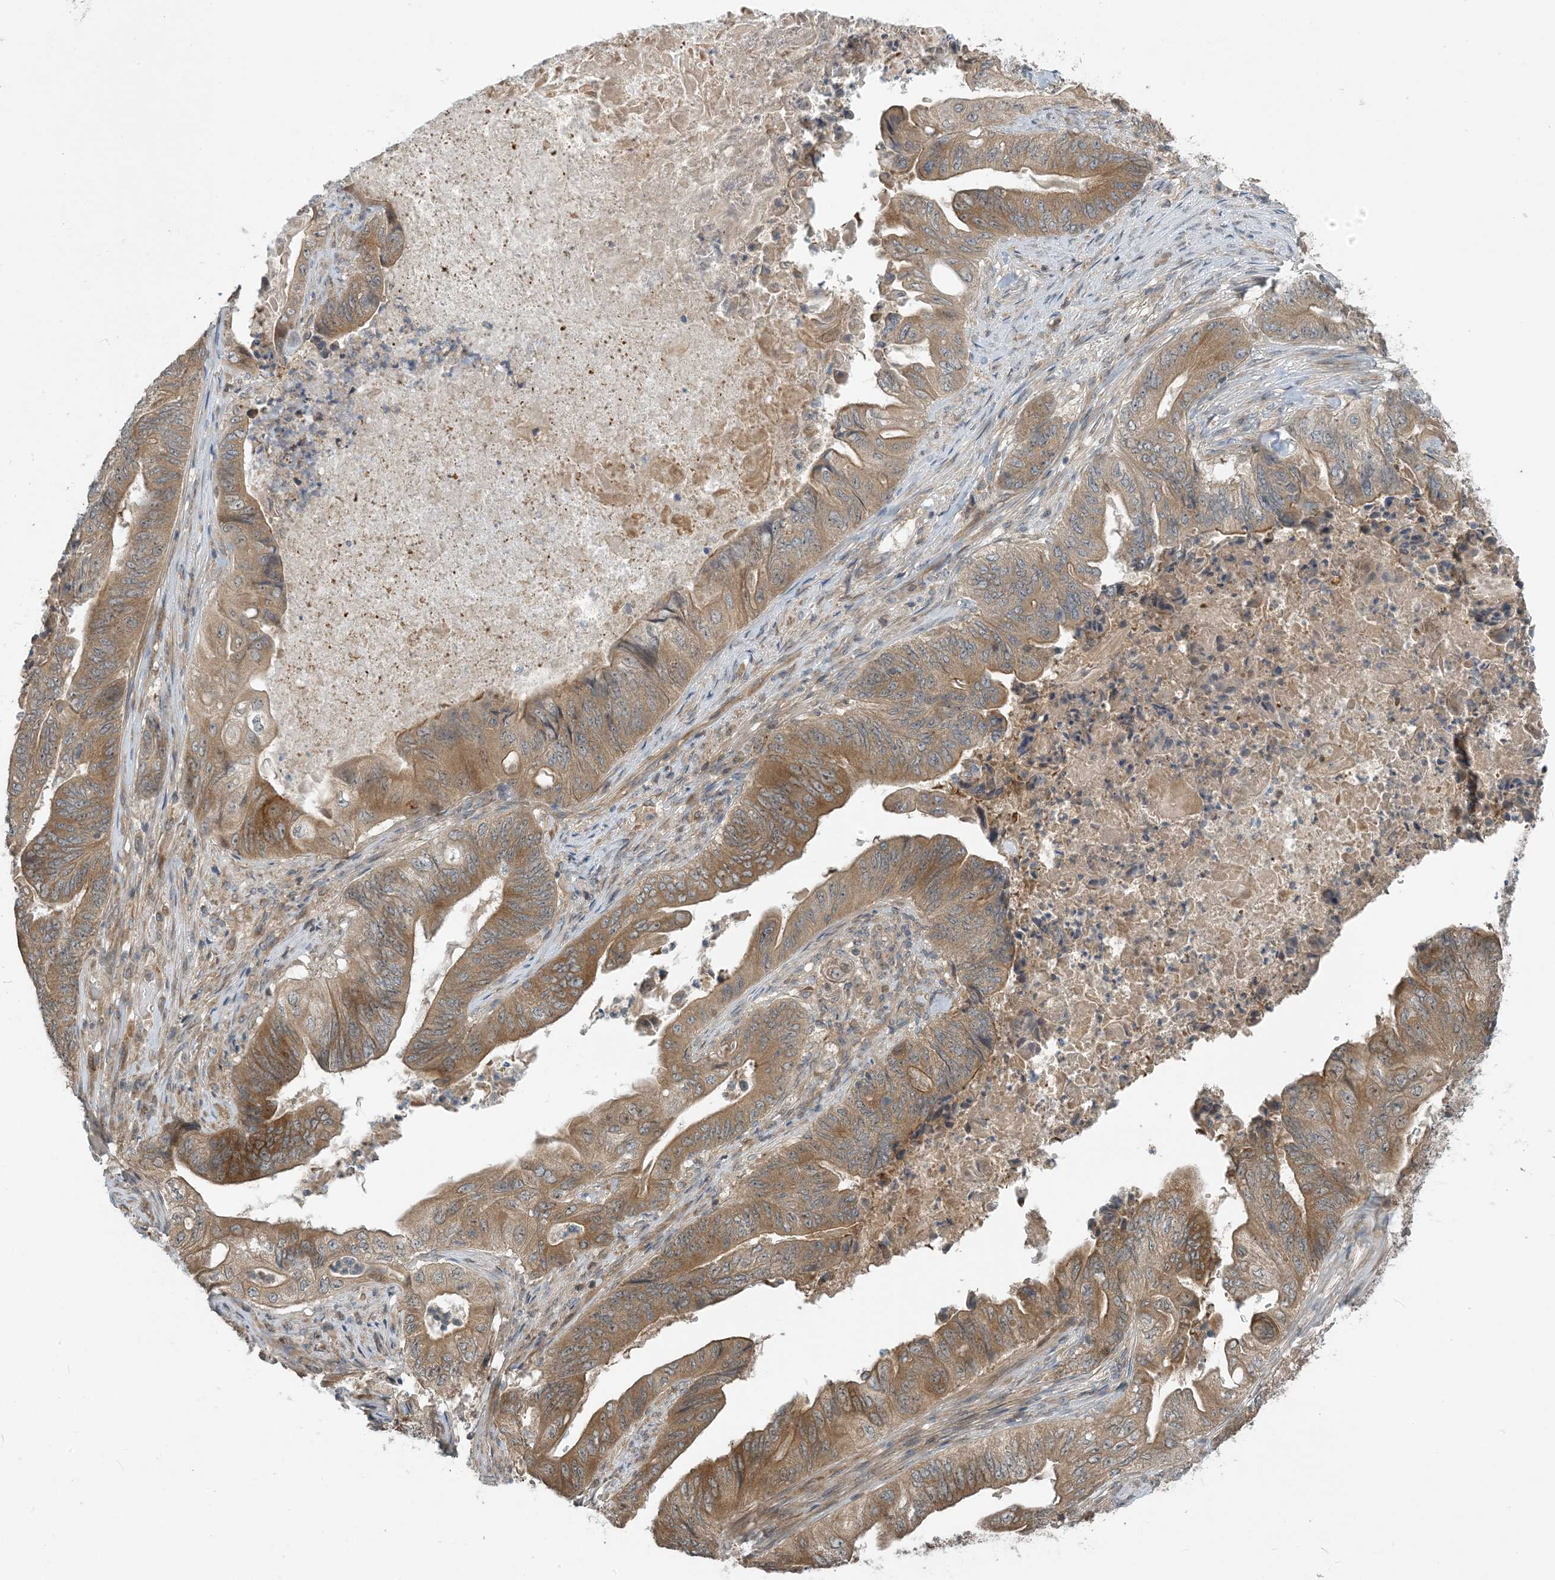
{"staining": {"intensity": "moderate", "quantity": ">75%", "location": "cytoplasmic/membranous"}, "tissue": "stomach cancer", "cell_type": "Tumor cells", "image_type": "cancer", "snomed": [{"axis": "morphology", "description": "Adenocarcinoma, NOS"}, {"axis": "topography", "description": "Stomach"}], "caption": "Tumor cells demonstrate medium levels of moderate cytoplasmic/membranous staining in about >75% of cells in human stomach cancer.", "gene": "ZBTB3", "patient": {"sex": "female", "age": 73}}